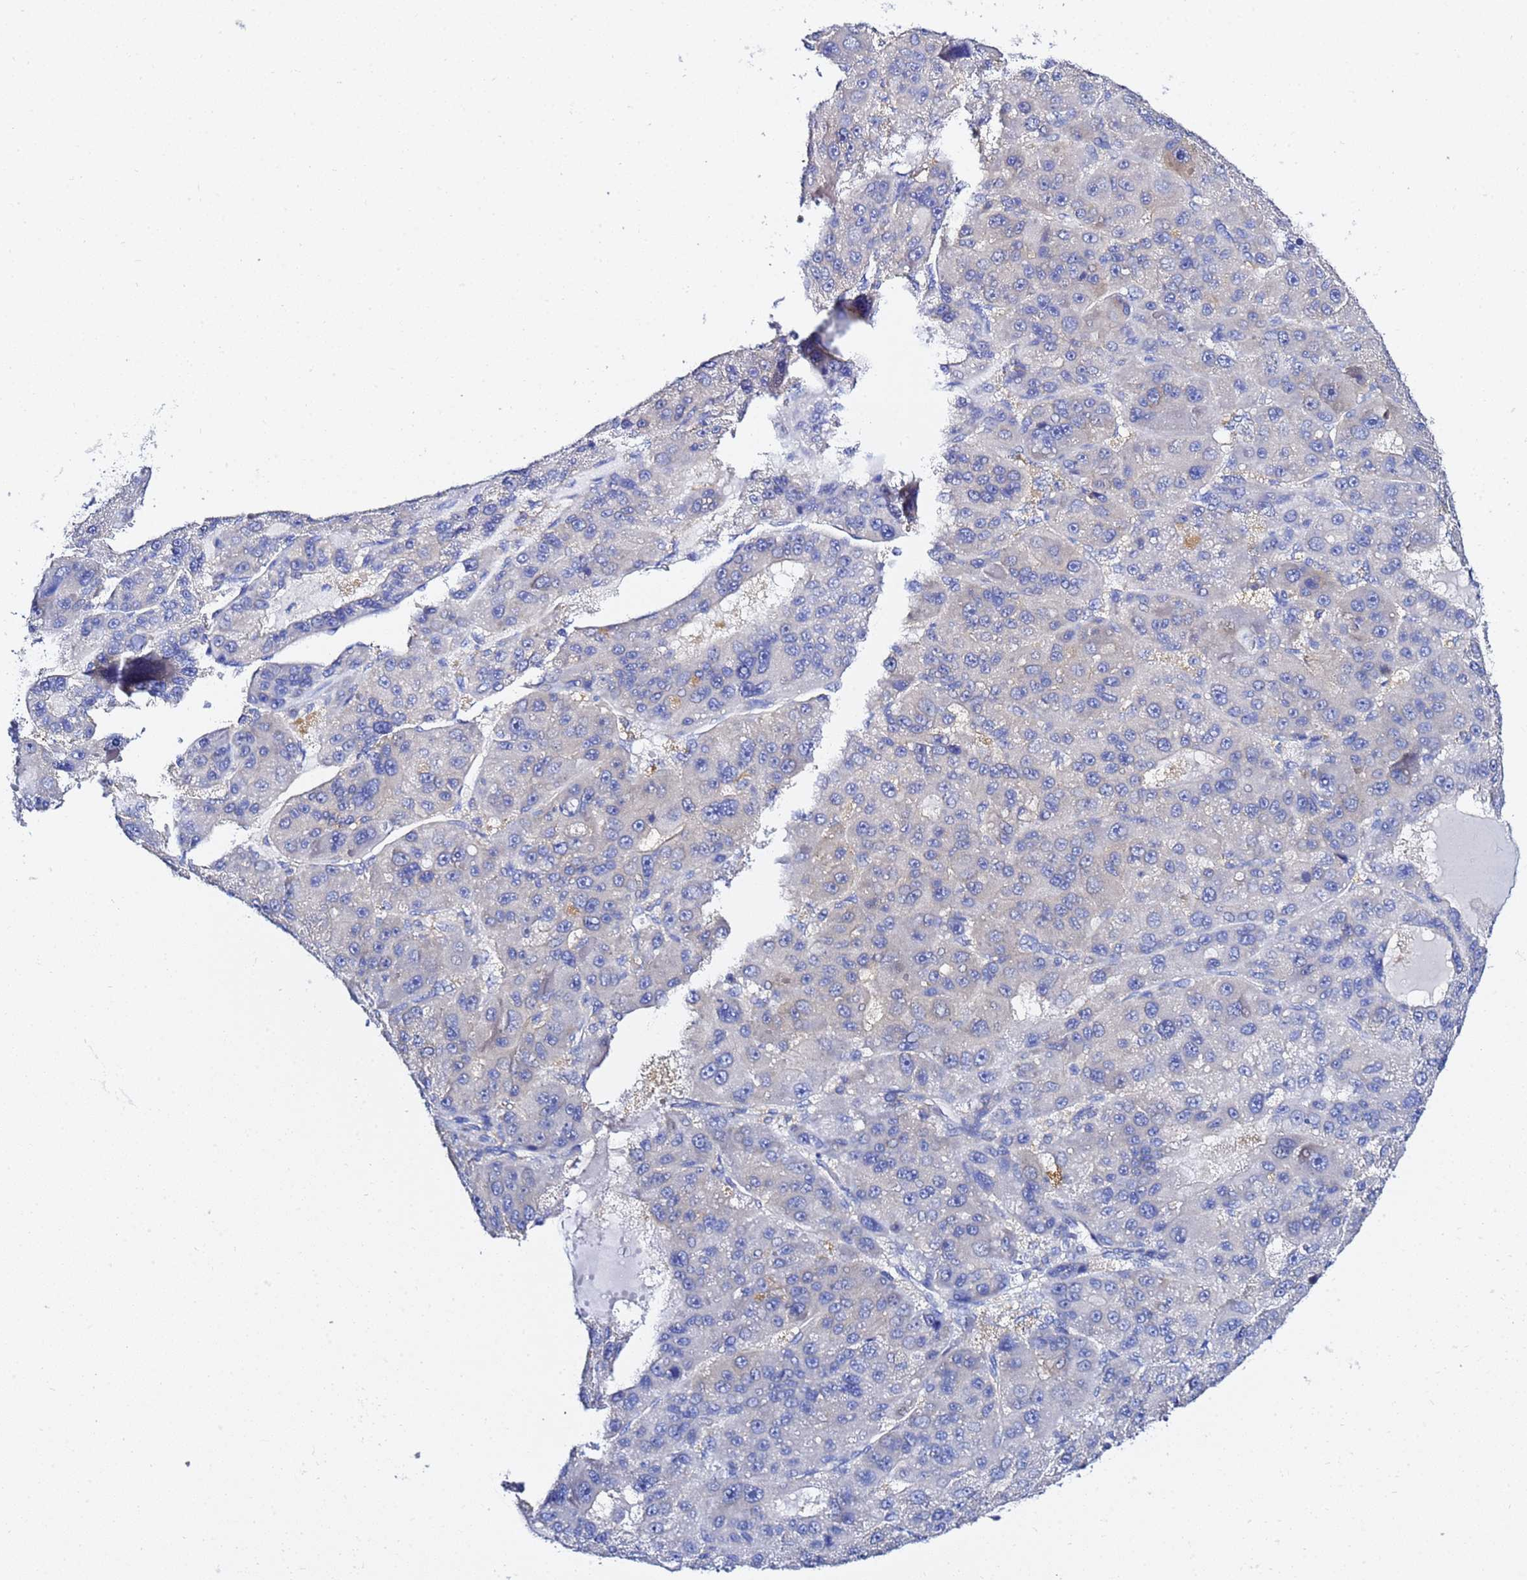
{"staining": {"intensity": "weak", "quantity": "<25%", "location": "cytoplasmic/membranous"}, "tissue": "liver cancer", "cell_type": "Tumor cells", "image_type": "cancer", "snomed": [{"axis": "morphology", "description": "Carcinoma, Hepatocellular, NOS"}, {"axis": "topography", "description": "Liver"}], "caption": "DAB (3,3'-diaminobenzidine) immunohistochemical staining of hepatocellular carcinoma (liver) exhibits no significant expression in tumor cells.", "gene": "LENG1", "patient": {"sex": "male", "age": 76}}